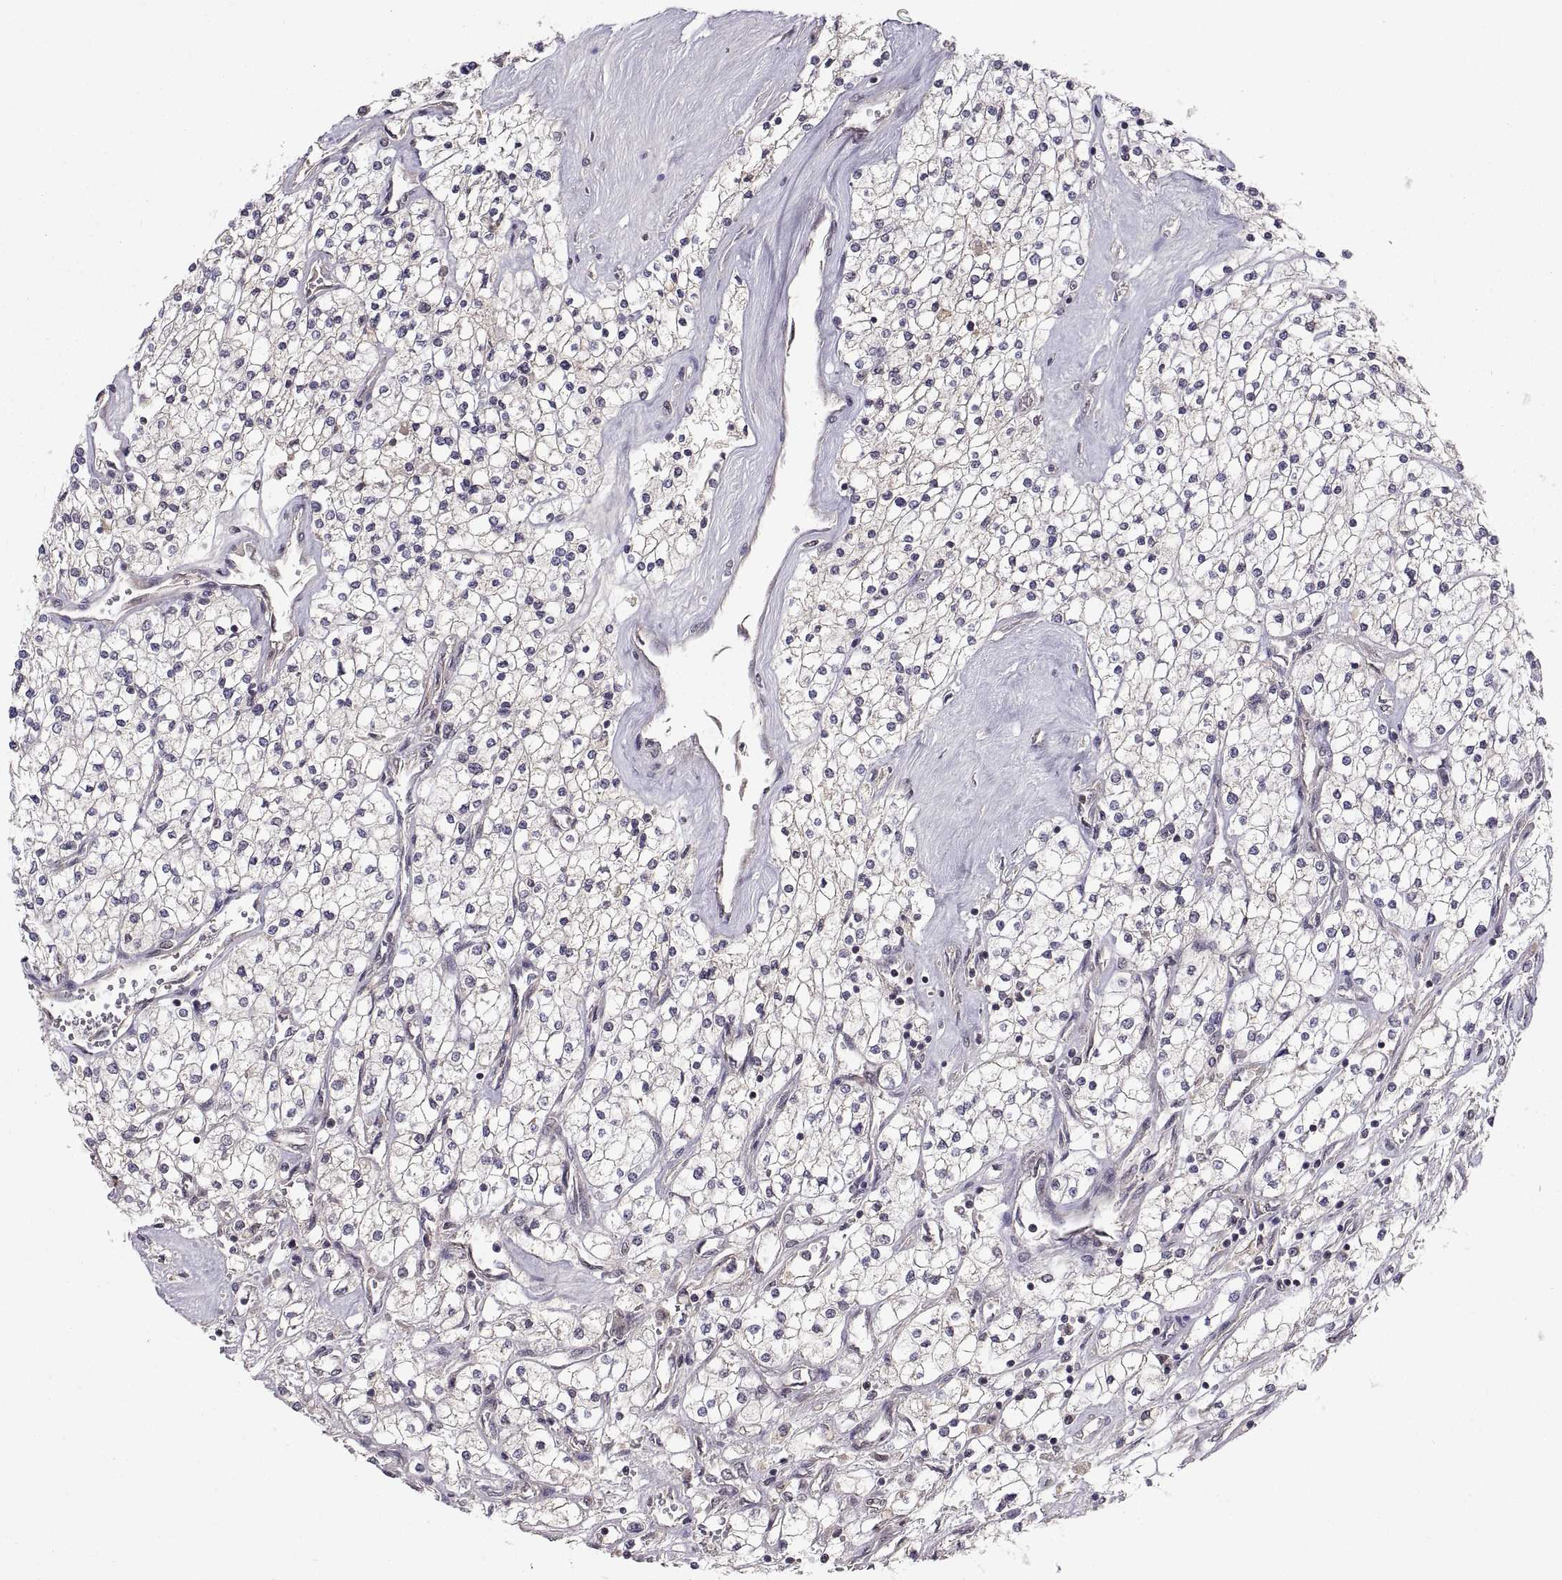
{"staining": {"intensity": "weak", "quantity": "25%-75%", "location": "cytoplasmic/membranous"}, "tissue": "renal cancer", "cell_type": "Tumor cells", "image_type": "cancer", "snomed": [{"axis": "morphology", "description": "Adenocarcinoma, NOS"}, {"axis": "topography", "description": "Kidney"}], "caption": "Adenocarcinoma (renal) stained with immunohistochemistry reveals weak cytoplasmic/membranous positivity in about 25%-75% of tumor cells. (Stains: DAB (3,3'-diaminobenzidine) in brown, nuclei in blue, Microscopy: brightfield microscopy at high magnification).", "gene": "ABL2", "patient": {"sex": "male", "age": 80}}